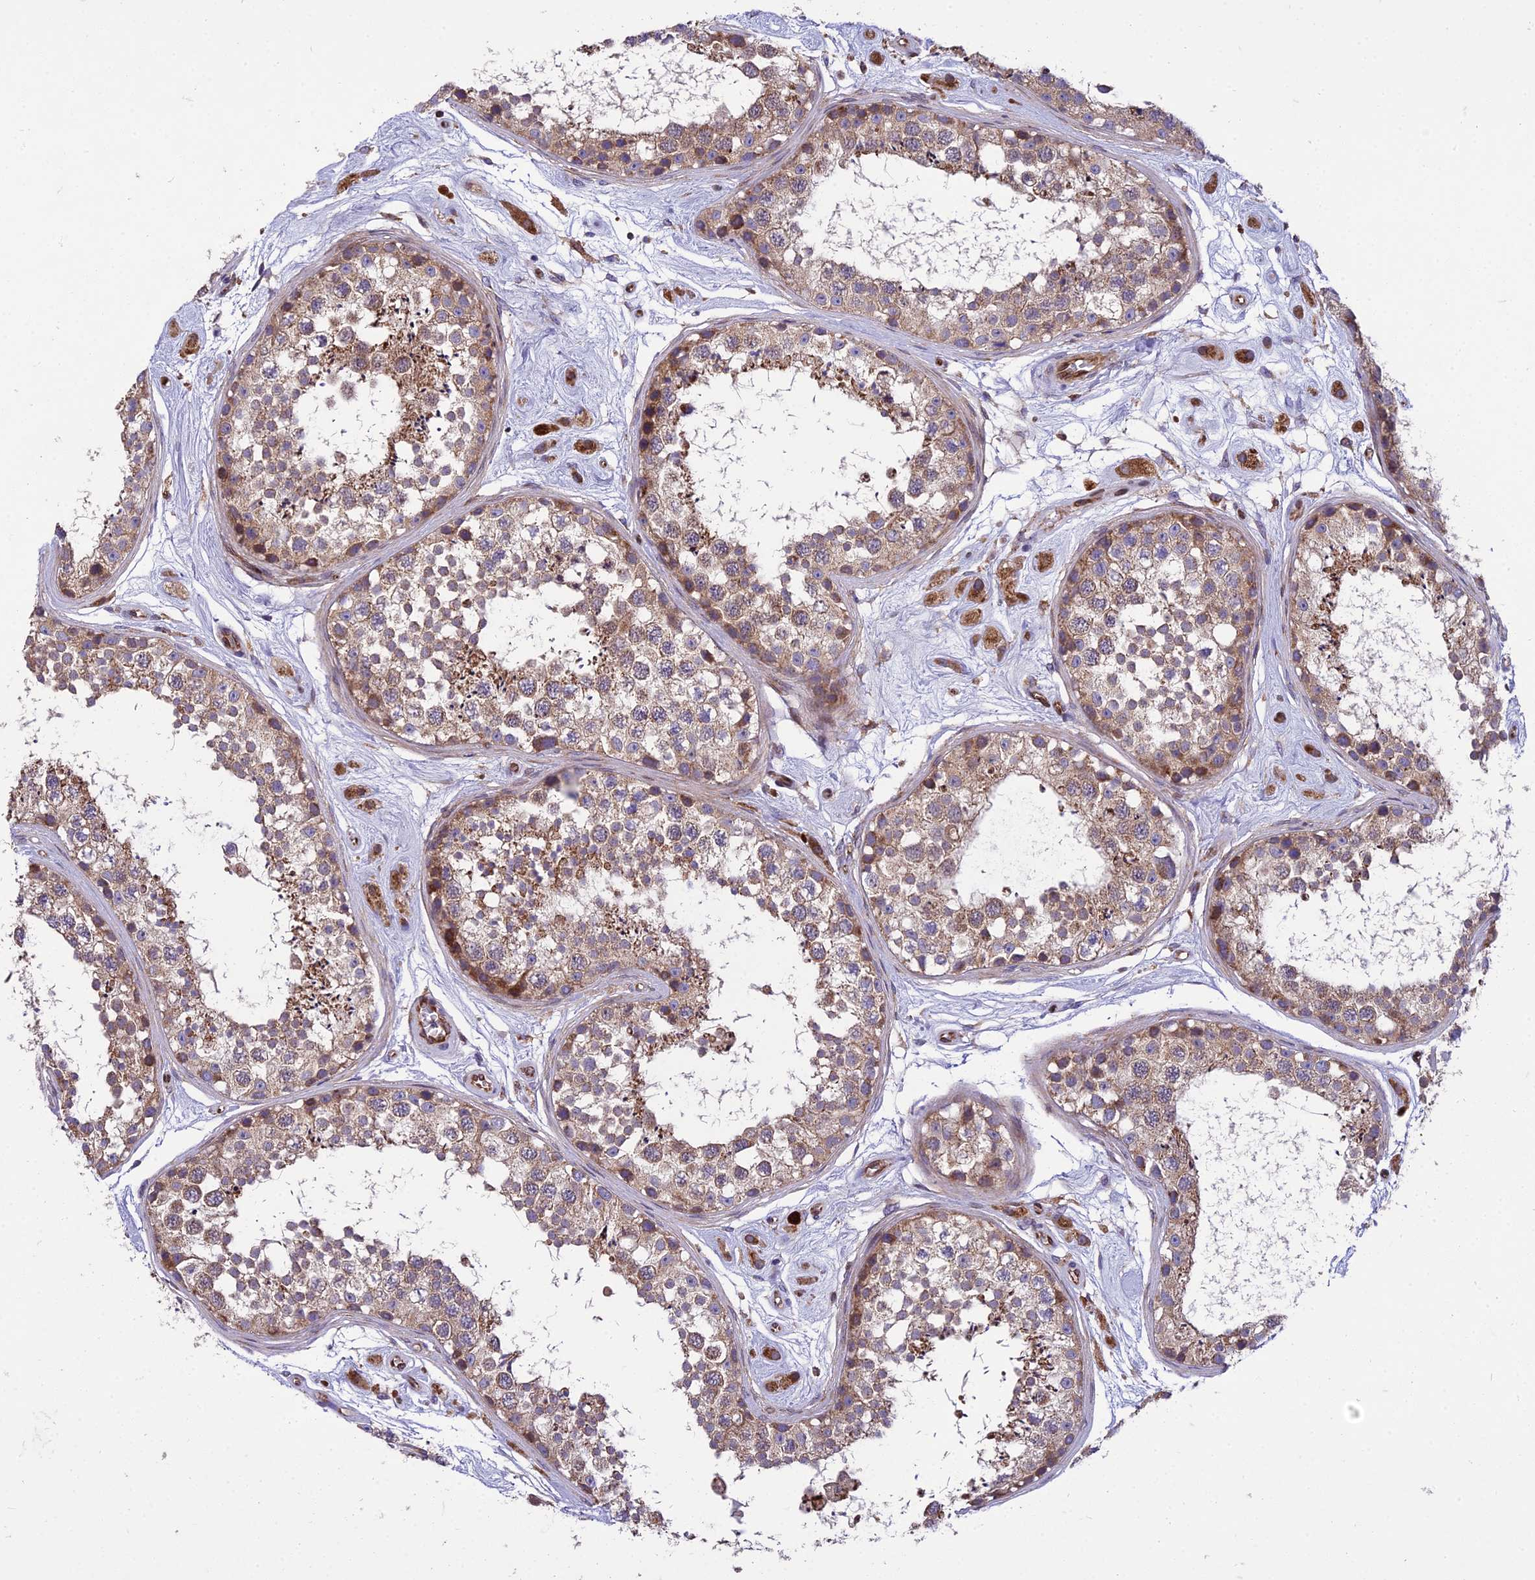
{"staining": {"intensity": "moderate", "quantity": ">75%", "location": "cytoplasmic/membranous"}, "tissue": "testis", "cell_type": "Cells in seminiferous ducts", "image_type": "normal", "snomed": [{"axis": "morphology", "description": "Normal tissue, NOS"}, {"axis": "topography", "description": "Testis"}], "caption": "Immunohistochemical staining of benign testis displays medium levels of moderate cytoplasmic/membranous staining in about >75% of cells in seminiferous ducts. (DAB (3,3'-diaminobenzidine) = brown stain, brightfield microscopy at high magnification).", "gene": "GIMAP1", "patient": {"sex": "male", "age": 25}}